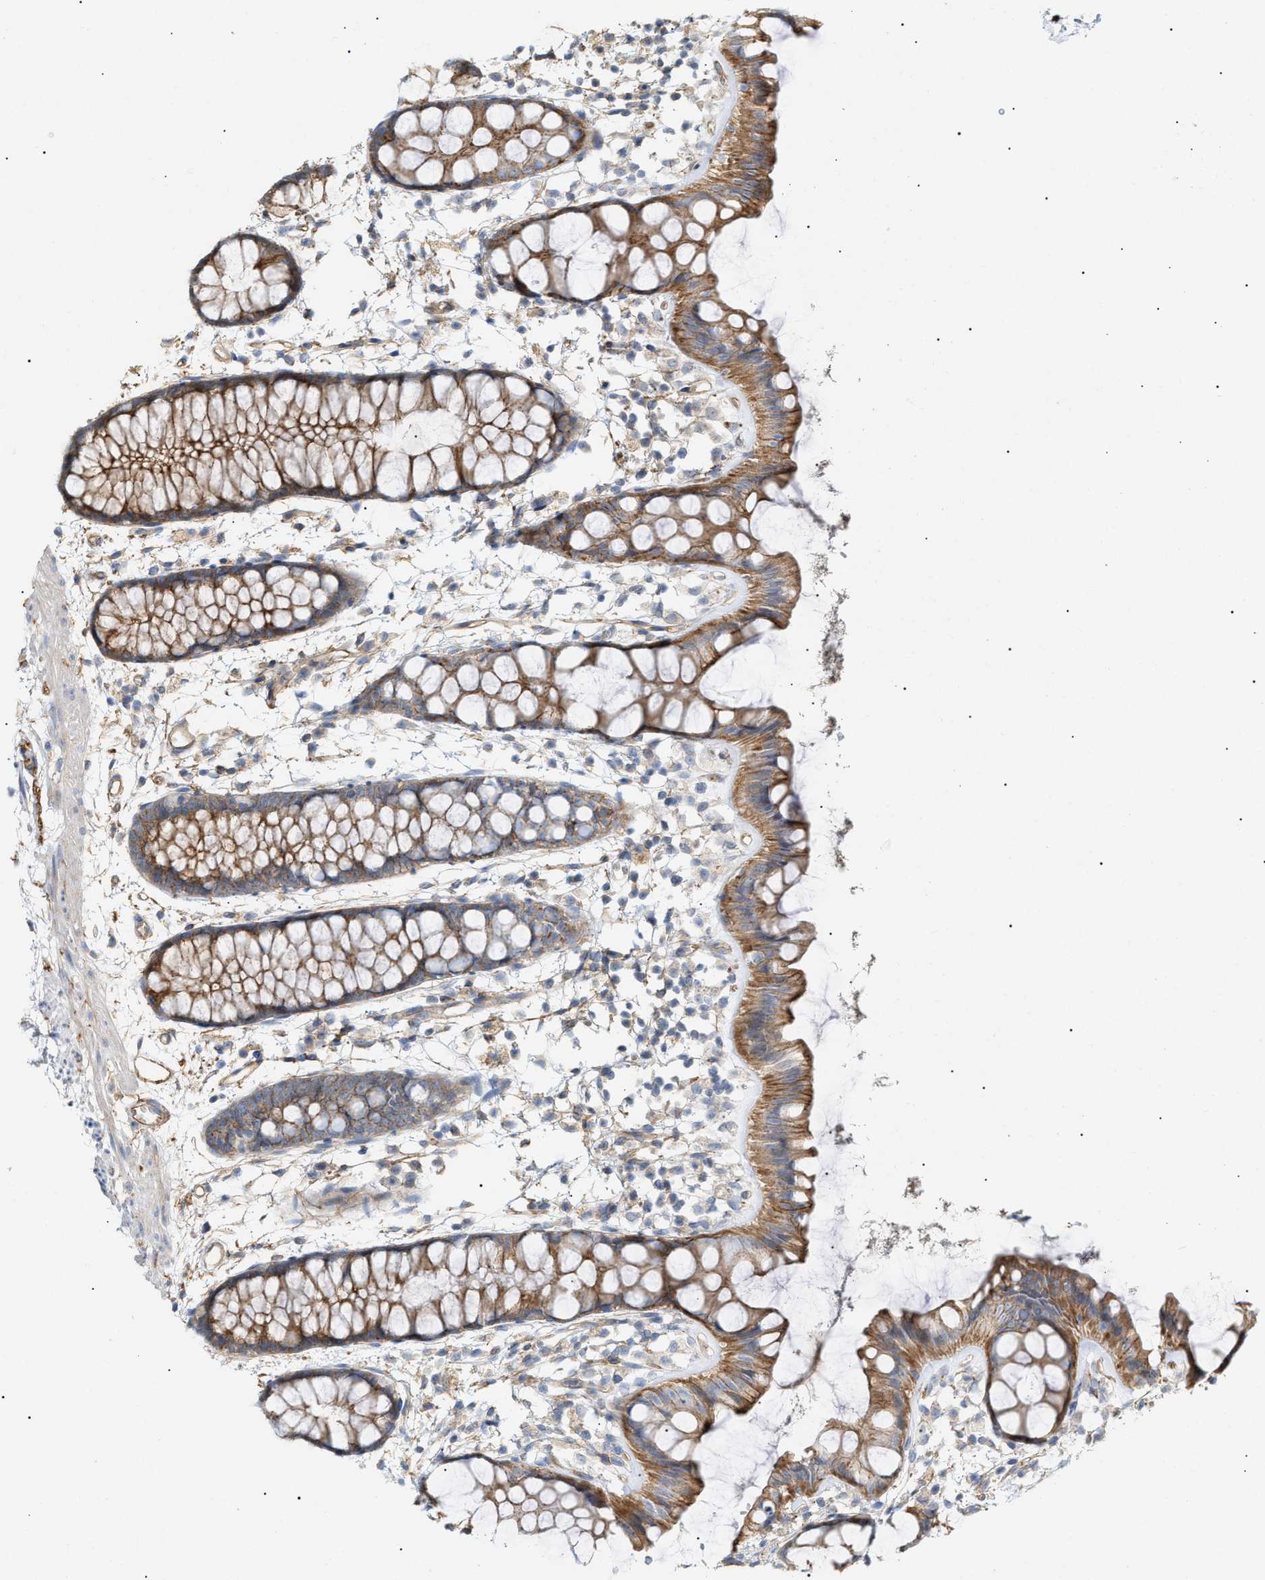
{"staining": {"intensity": "moderate", "quantity": ">75%", "location": "cytoplasmic/membranous"}, "tissue": "rectum", "cell_type": "Glandular cells", "image_type": "normal", "snomed": [{"axis": "morphology", "description": "Normal tissue, NOS"}, {"axis": "topography", "description": "Rectum"}], "caption": "A photomicrograph of rectum stained for a protein displays moderate cytoplasmic/membranous brown staining in glandular cells.", "gene": "ZFHX2", "patient": {"sex": "female", "age": 66}}